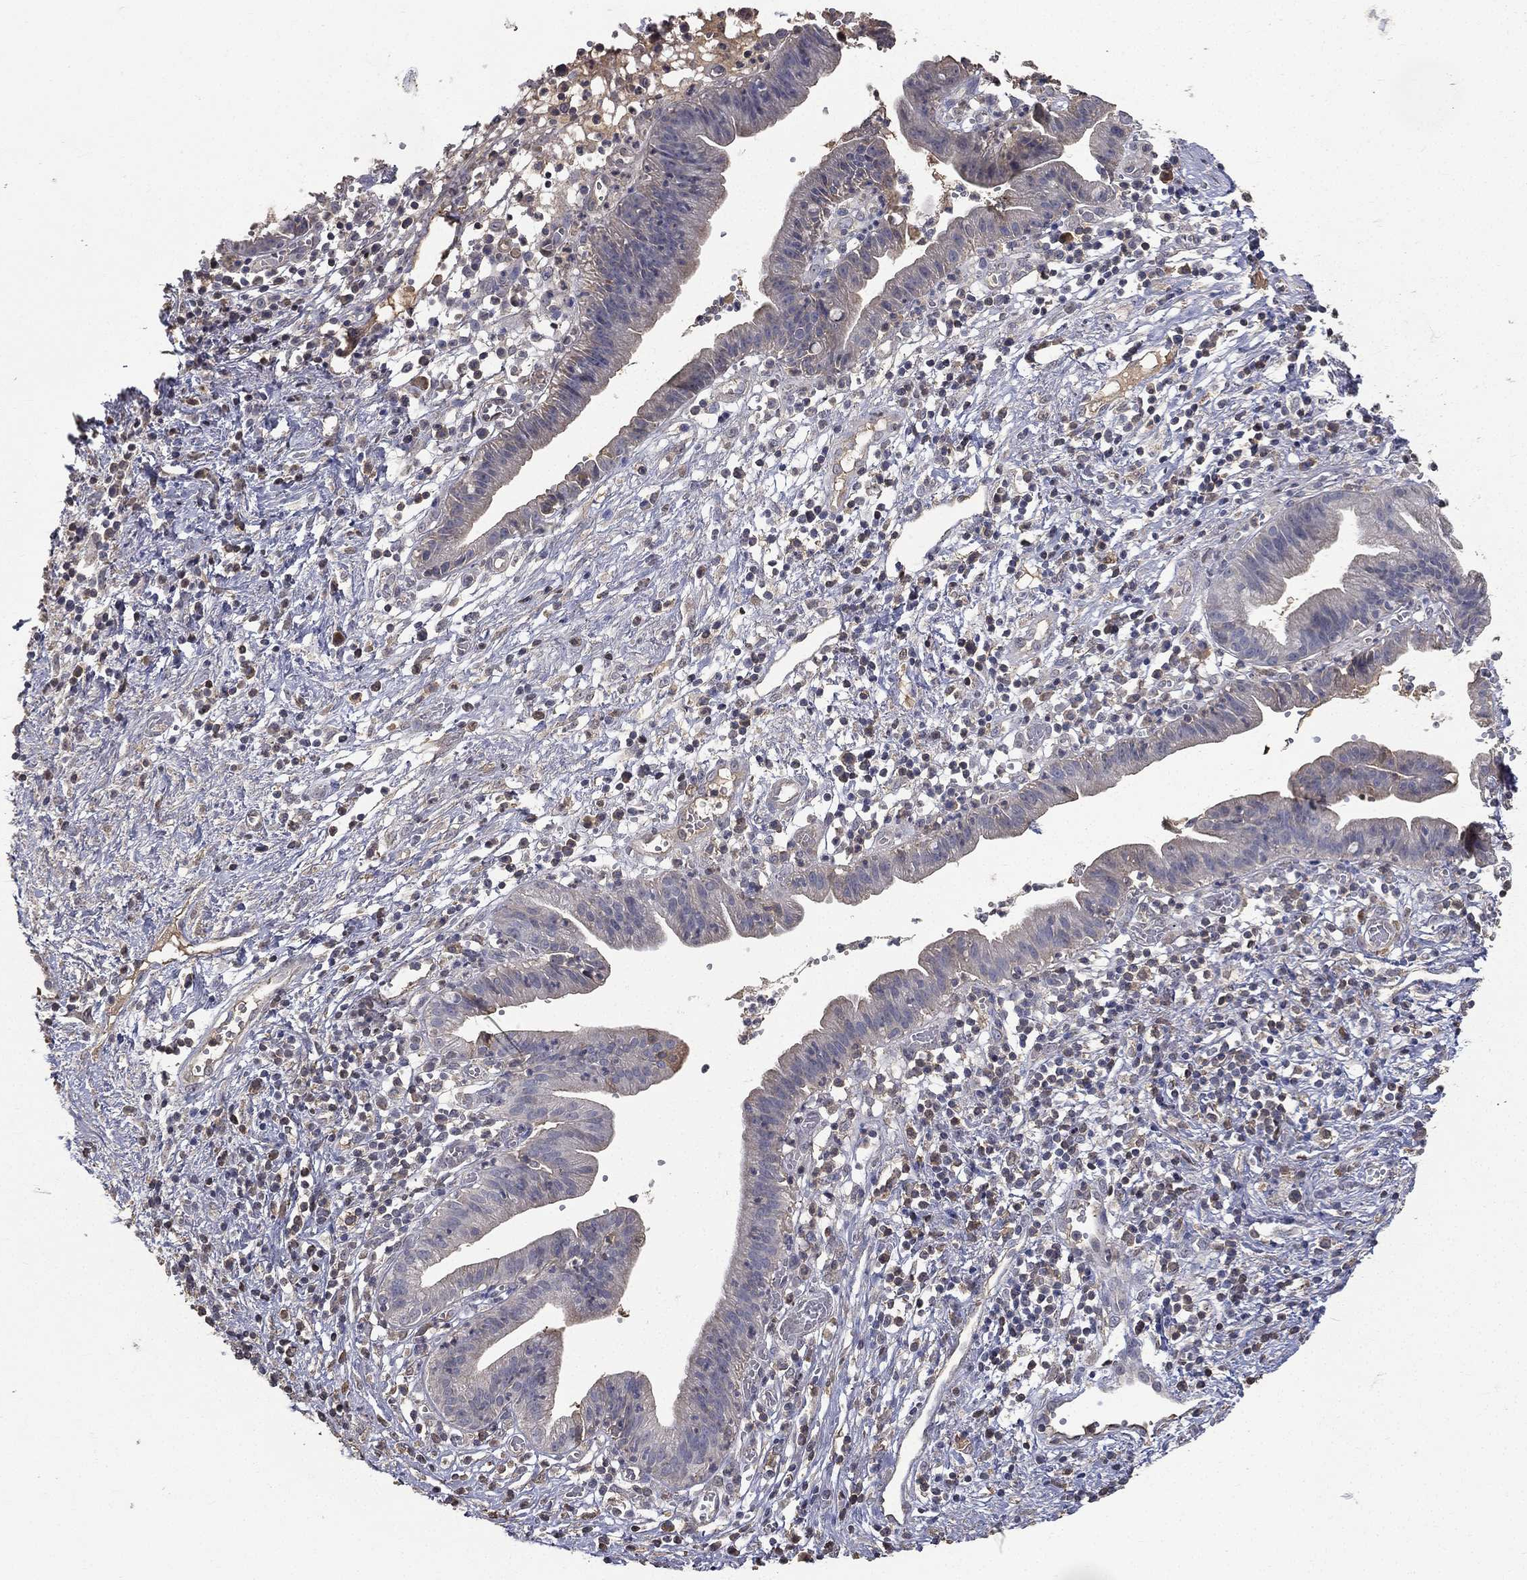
{"staining": {"intensity": "negative", "quantity": "none", "location": "none"}, "tissue": "pancreatic cancer", "cell_type": "Tumor cells", "image_type": "cancer", "snomed": [{"axis": "morphology", "description": "Adenocarcinoma, NOS"}, {"axis": "topography", "description": "Pancreas"}], "caption": "Immunohistochemical staining of pancreatic cancer (adenocarcinoma) reveals no significant positivity in tumor cells. The staining is performed using DAB brown chromogen with nuclei counter-stained in using hematoxylin.", "gene": "SNAP25", "patient": {"sex": "female", "age": 73}}